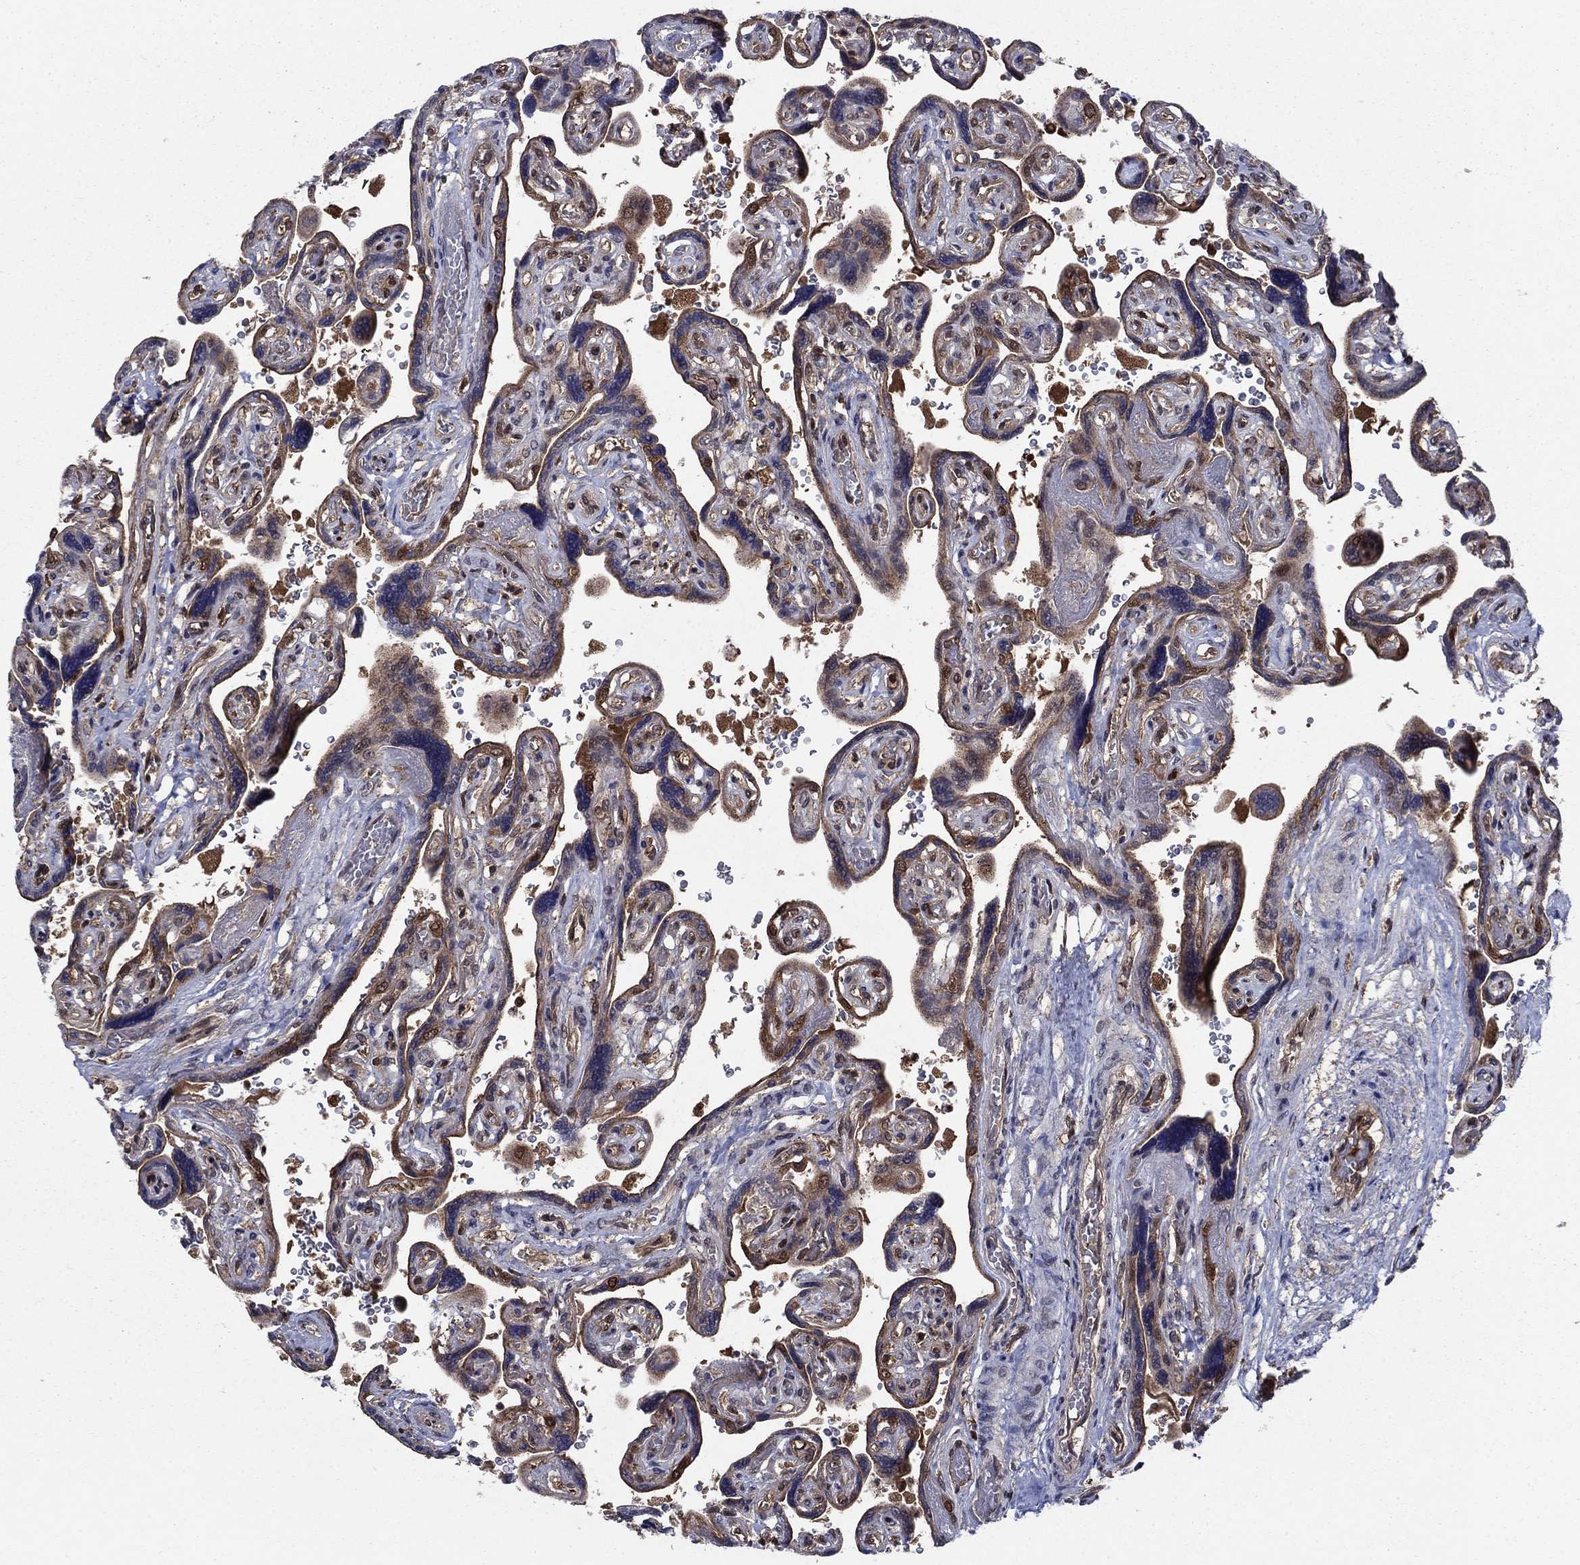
{"staining": {"intensity": "moderate", "quantity": "<25%", "location": "nuclear"}, "tissue": "placenta", "cell_type": "Decidual cells", "image_type": "normal", "snomed": [{"axis": "morphology", "description": "Normal tissue, NOS"}, {"axis": "topography", "description": "Placenta"}], "caption": "Placenta was stained to show a protein in brown. There is low levels of moderate nuclear positivity in about <25% of decidual cells. Nuclei are stained in blue.", "gene": "CACYBP", "patient": {"sex": "female", "age": 32}}